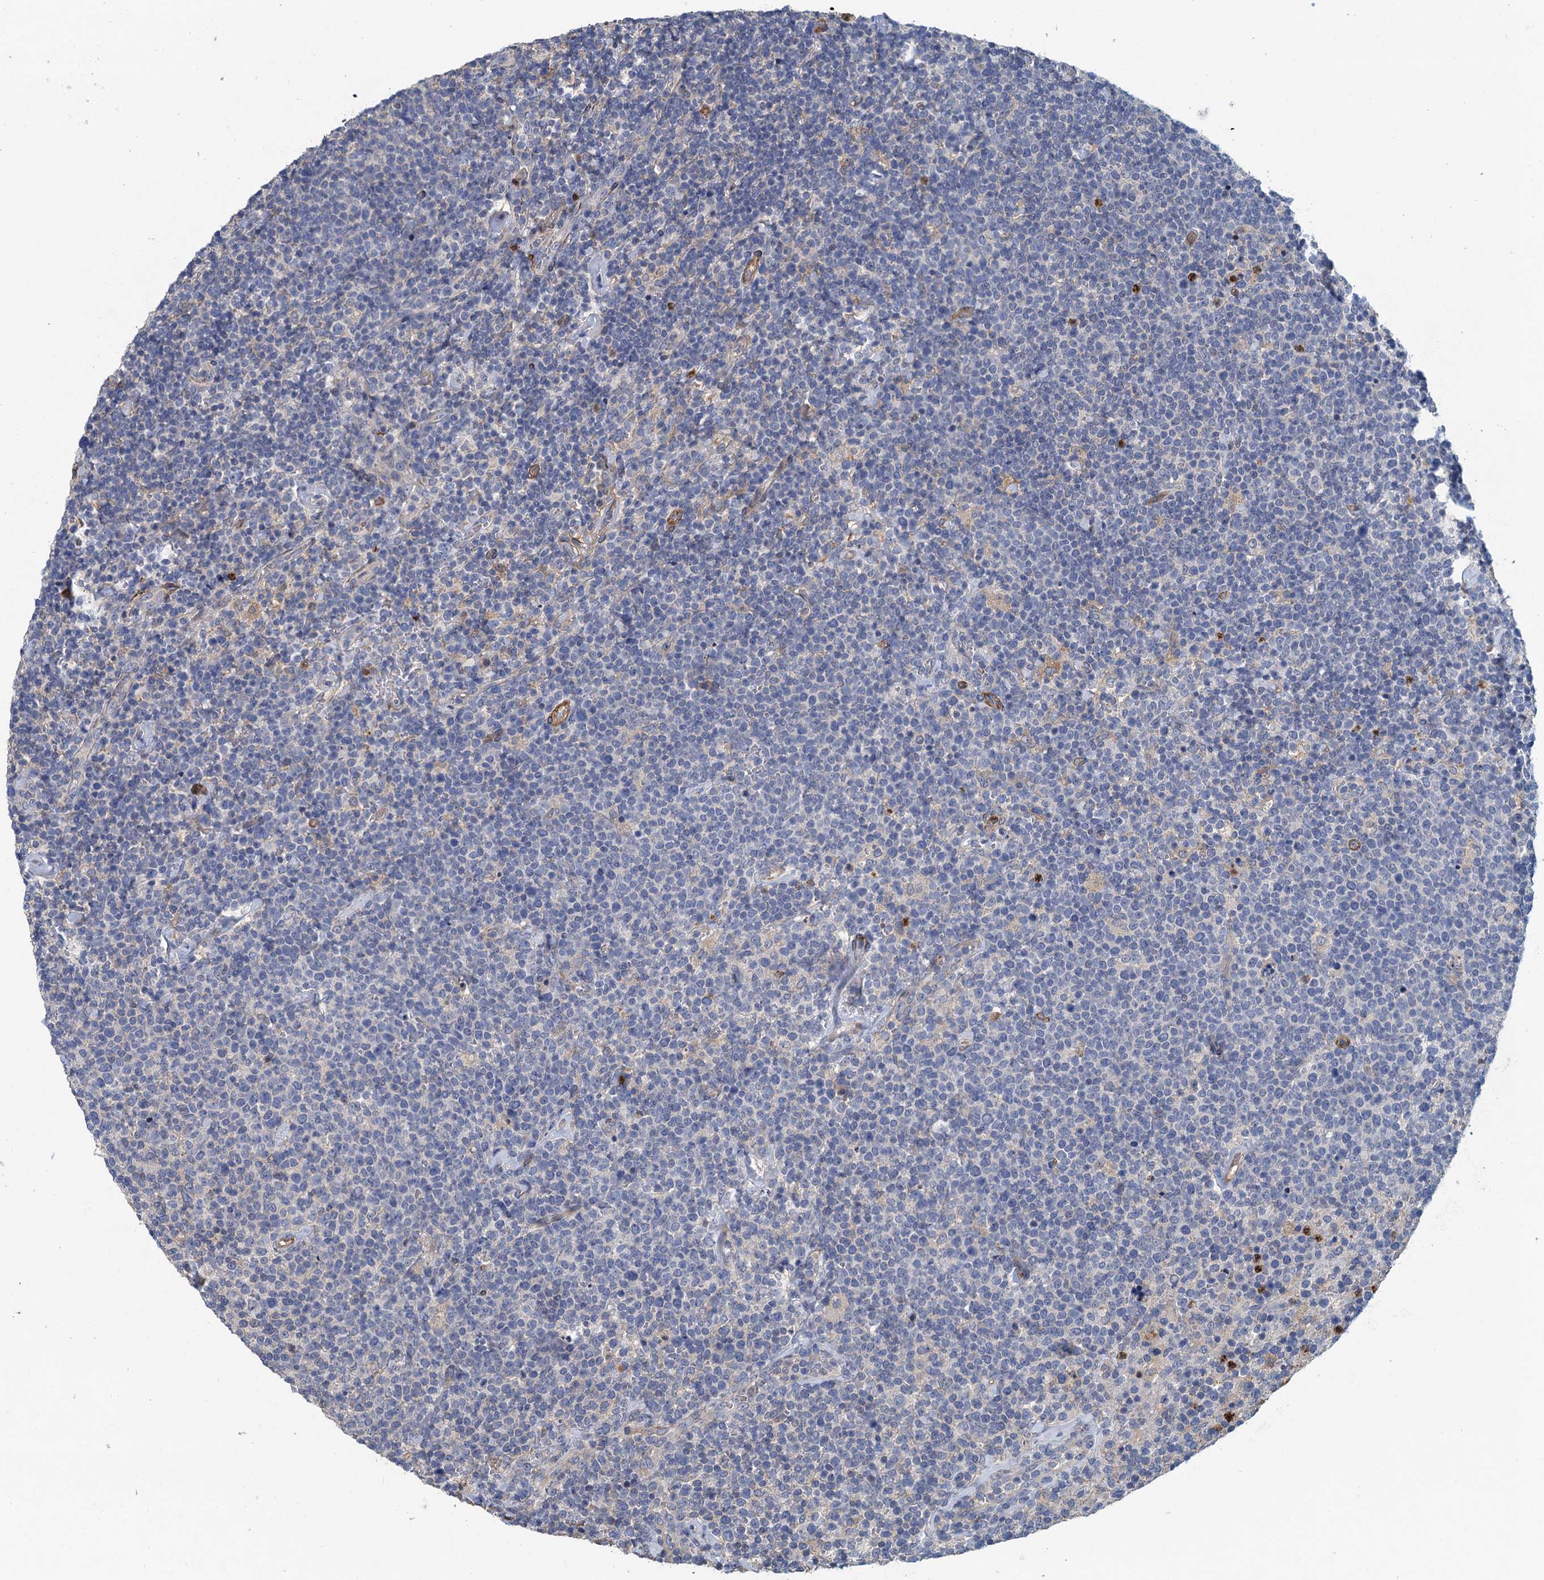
{"staining": {"intensity": "negative", "quantity": "none", "location": "none"}, "tissue": "lymphoma", "cell_type": "Tumor cells", "image_type": "cancer", "snomed": [{"axis": "morphology", "description": "Malignant lymphoma, non-Hodgkin's type, High grade"}, {"axis": "topography", "description": "Lymph node"}], "caption": "There is no significant staining in tumor cells of high-grade malignant lymphoma, non-Hodgkin's type.", "gene": "RSAD2", "patient": {"sex": "male", "age": 61}}